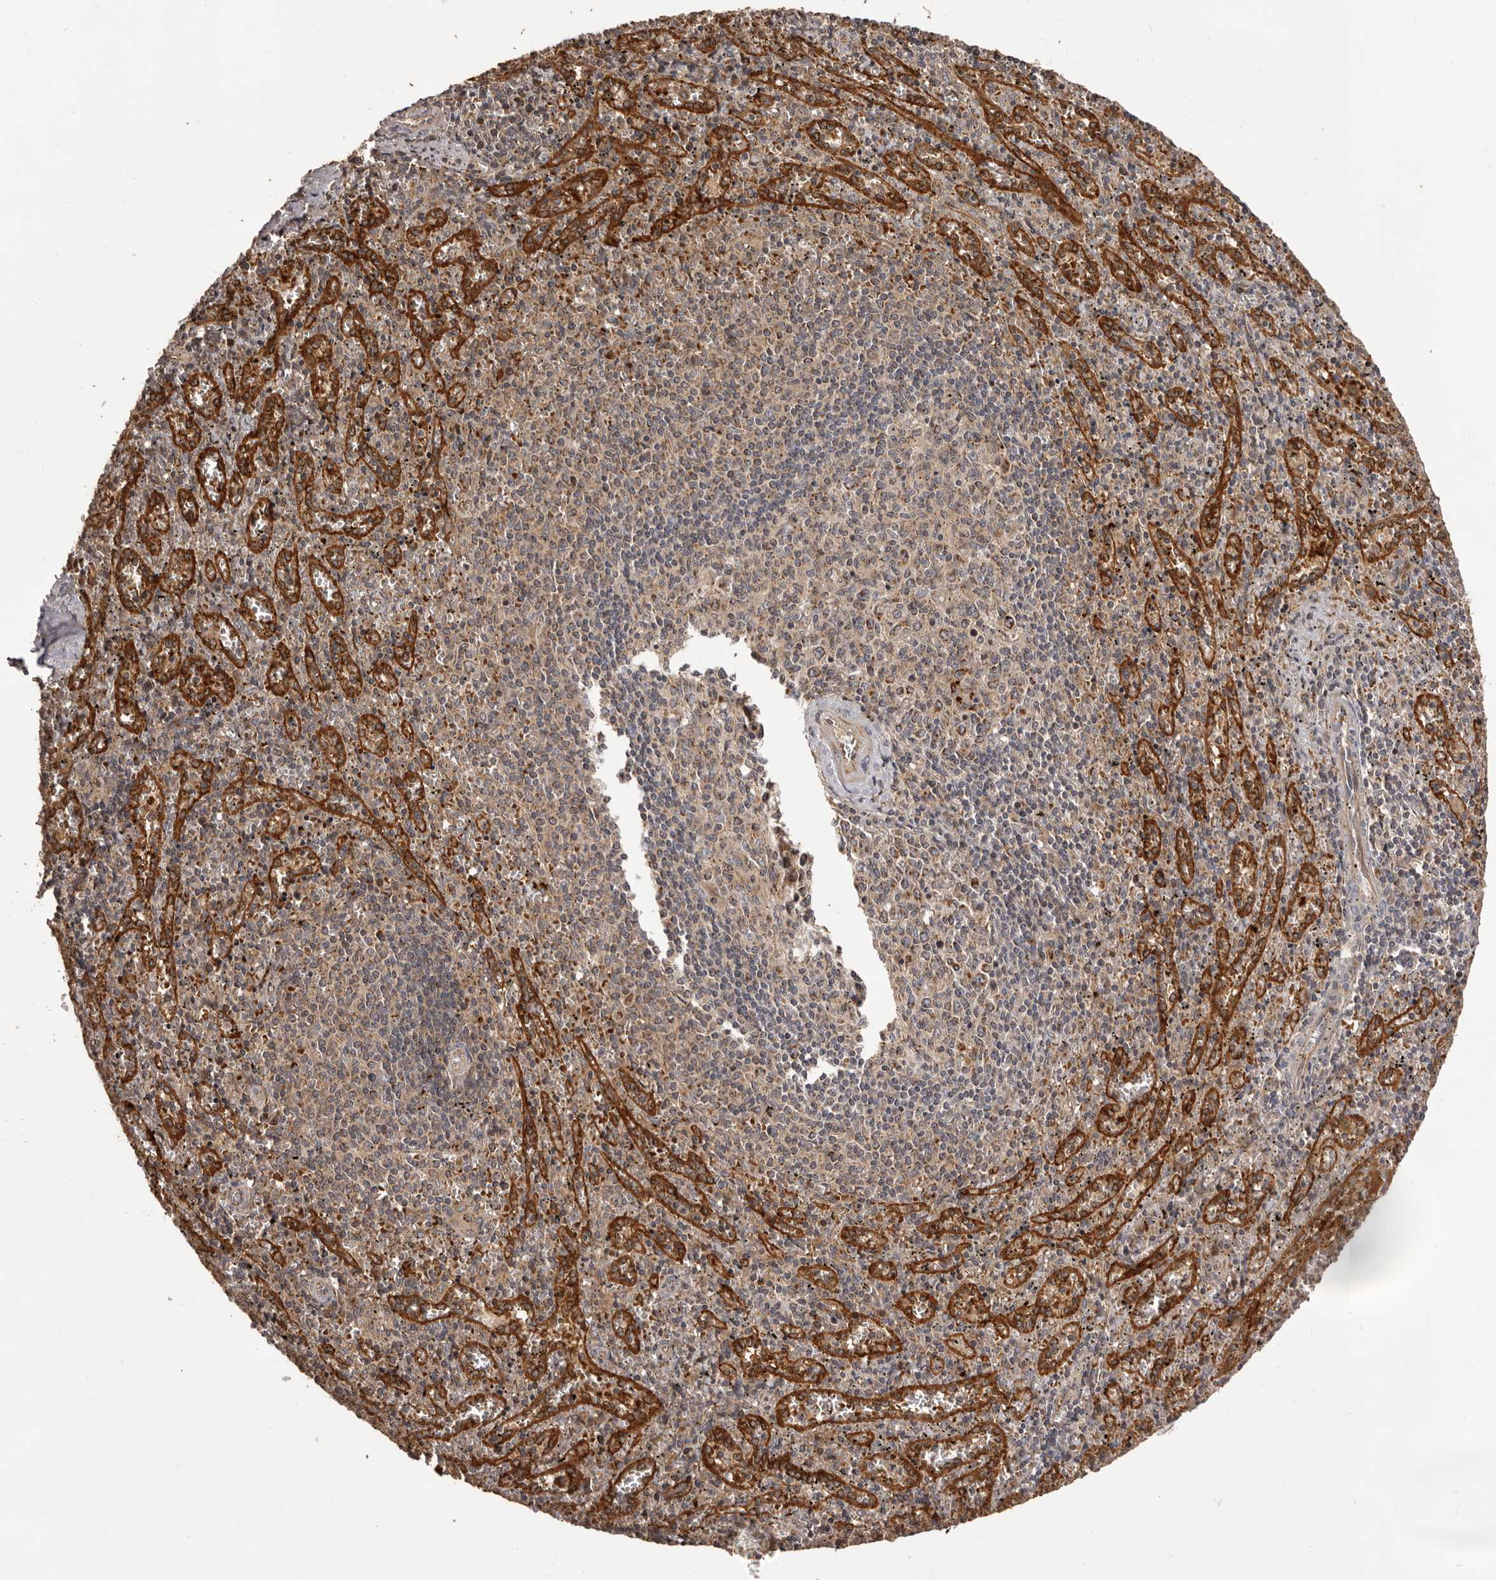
{"staining": {"intensity": "moderate", "quantity": "25%-75%", "location": "cytoplasmic/membranous"}, "tissue": "spleen", "cell_type": "Cells in red pulp", "image_type": "normal", "snomed": [{"axis": "morphology", "description": "Normal tissue, NOS"}, {"axis": "topography", "description": "Spleen"}], "caption": "Immunohistochemistry (IHC) of unremarkable human spleen demonstrates medium levels of moderate cytoplasmic/membranous staining in approximately 25%-75% of cells in red pulp. (DAB (3,3'-diaminobenzidine) IHC with brightfield microscopy, high magnification).", "gene": "QRSL1", "patient": {"sex": "male", "age": 11}}